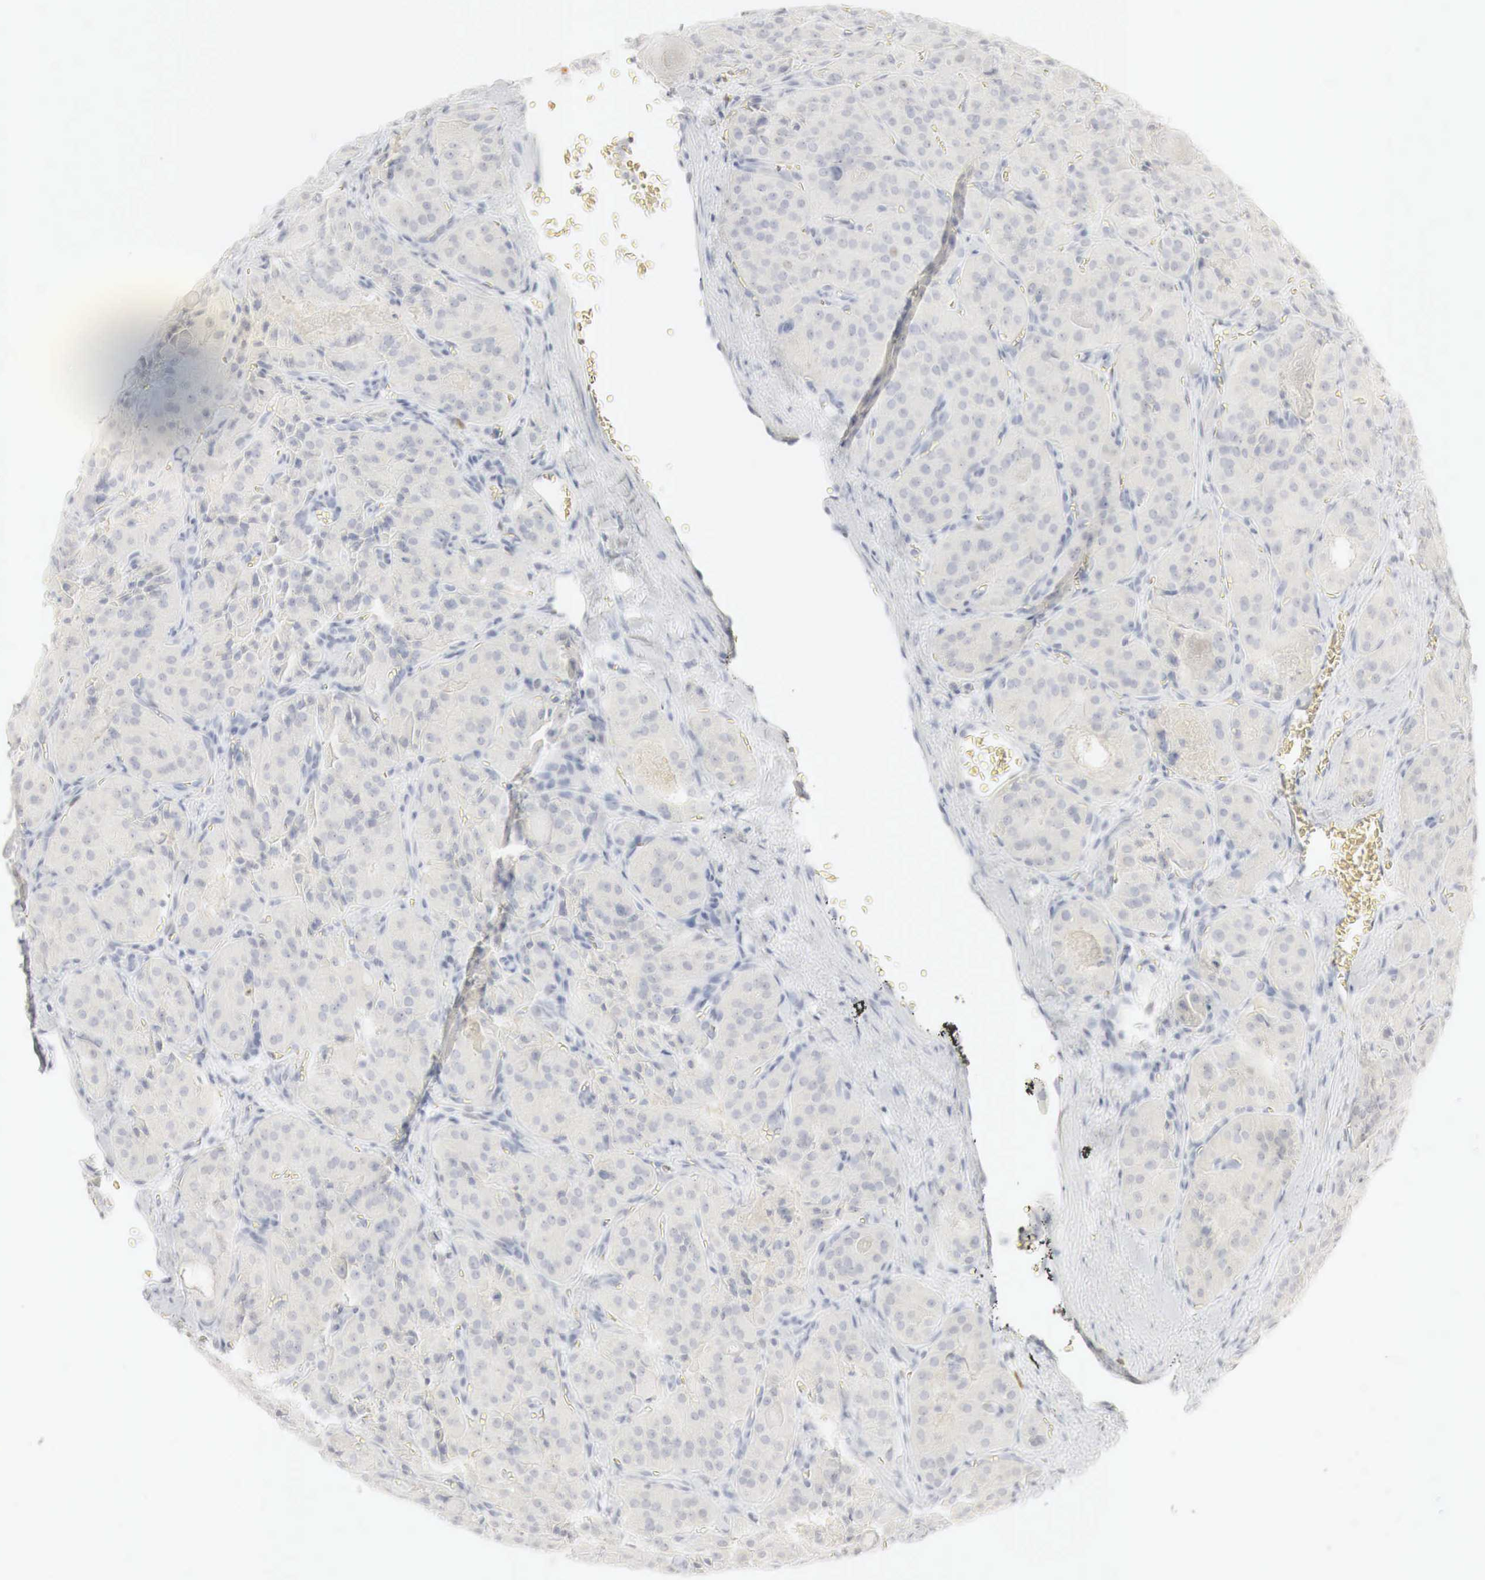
{"staining": {"intensity": "negative", "quantity": "none", "location": "none"}, "tissue": "thyroid cancer", "cell_type": "Tumor cells", "image_type": "cancer", "snomed": [{"axis": "morphology", "description": "Carcinoma, NOS"}, {"axis": "topography", "description": "Thyroid gland"}], "caption": "IHC image of thyroid cancer stained for a protein (brown), which reveals no staining in tumor cells.", "gene": "TP63", "patient": {"sex": "male", "age": 76}}